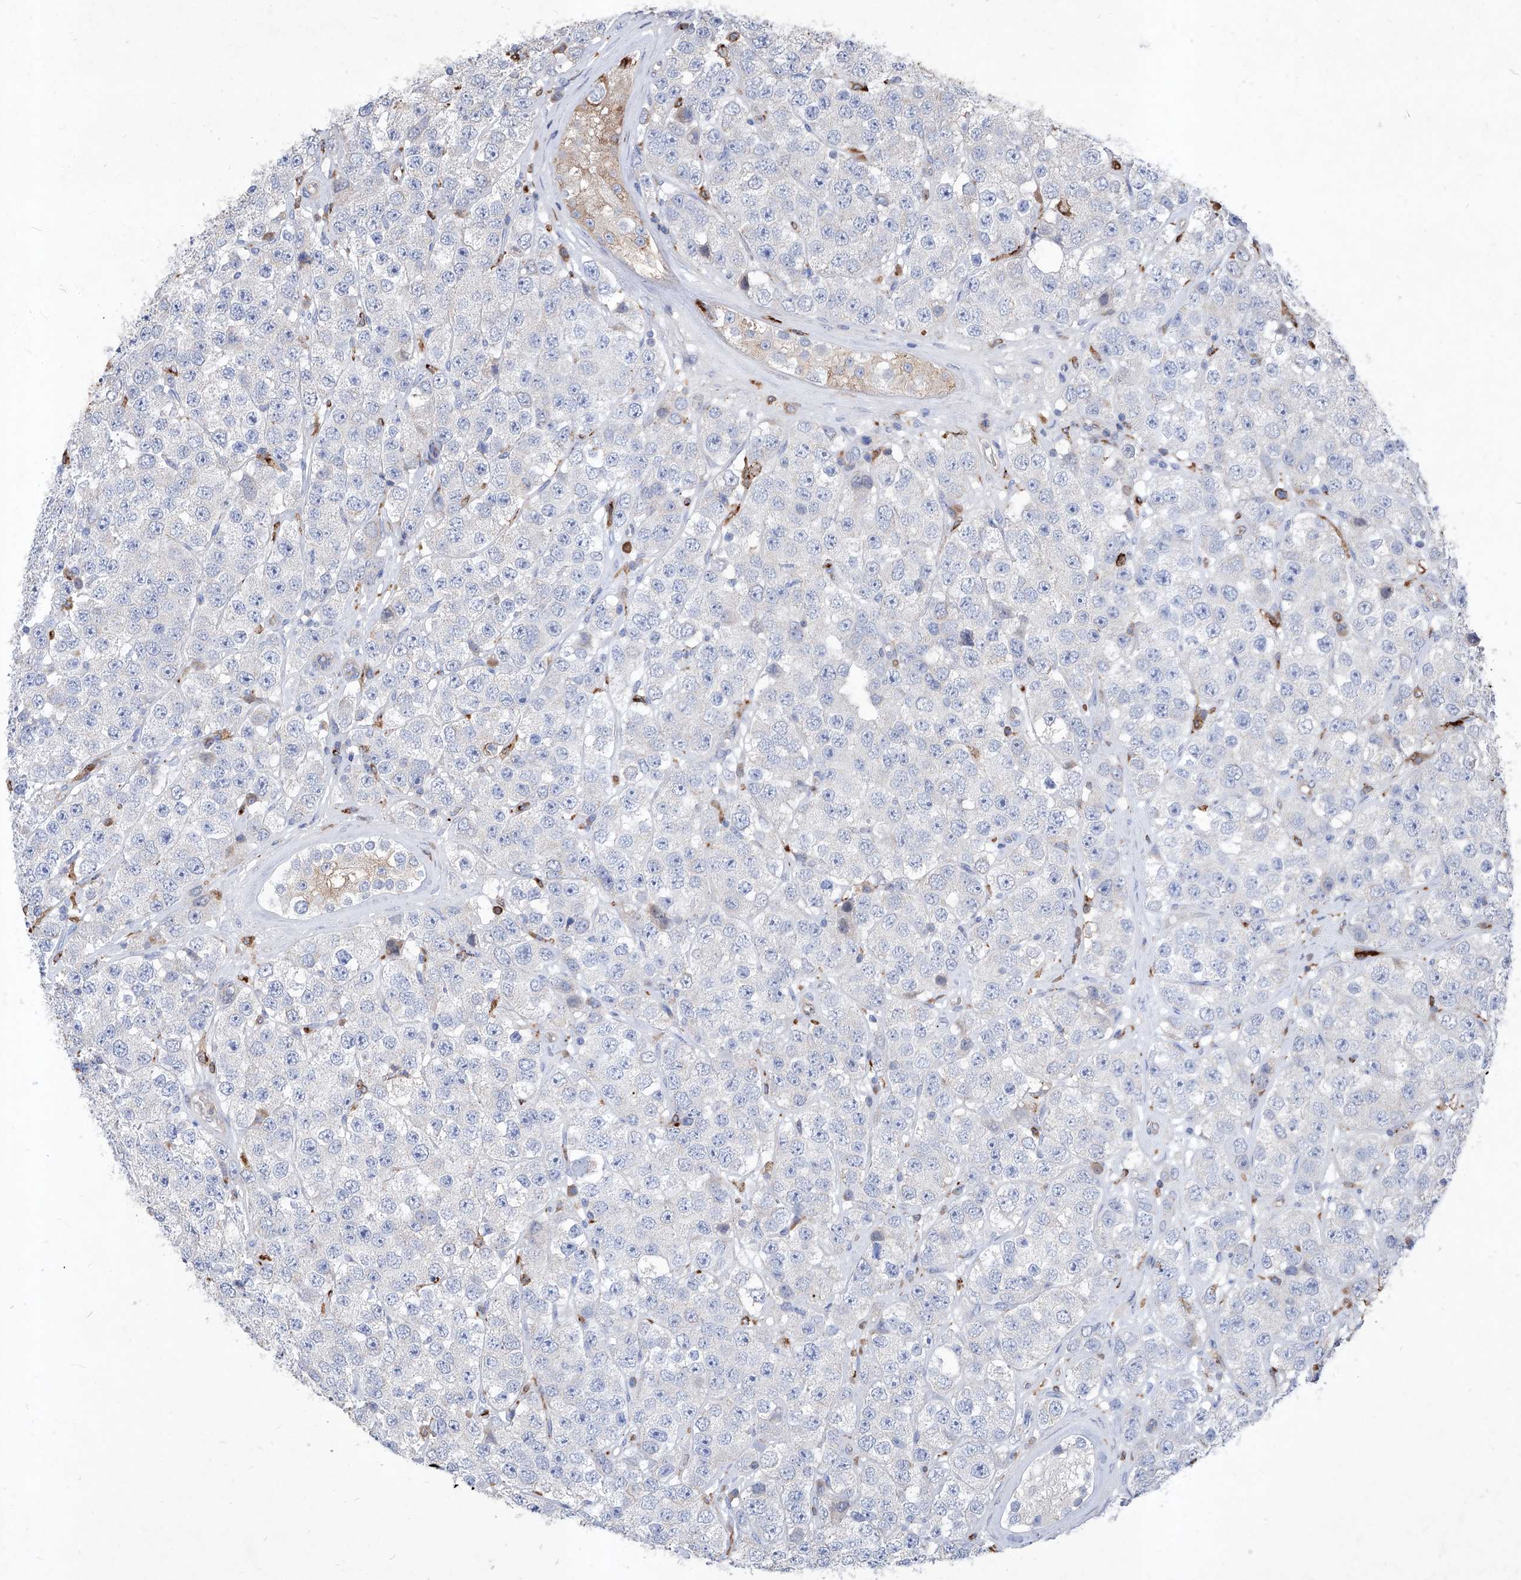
{"staining": {"intensity": "negative", "quantity": "none", "location": "none"}, "tissue": "testis cancer", "cell_type": "Tumor cells", "image_type": "cancer", "snomed": [{"axis": "morphology", "description": "Seminoma, NOS"}, {"axis": "topography", "description": "Testis"}], "caption": "Testis cancer was stained to show a protein in brown. There is no significant positivity in tumor cells. (DAB (3,3'-diaminobenzidine) immunohistochemistry (IHC) visualized using brightfield microscopy, high magnification).", "gene": "UBOX5", "patient": {"sex": "male", "age": 28}}